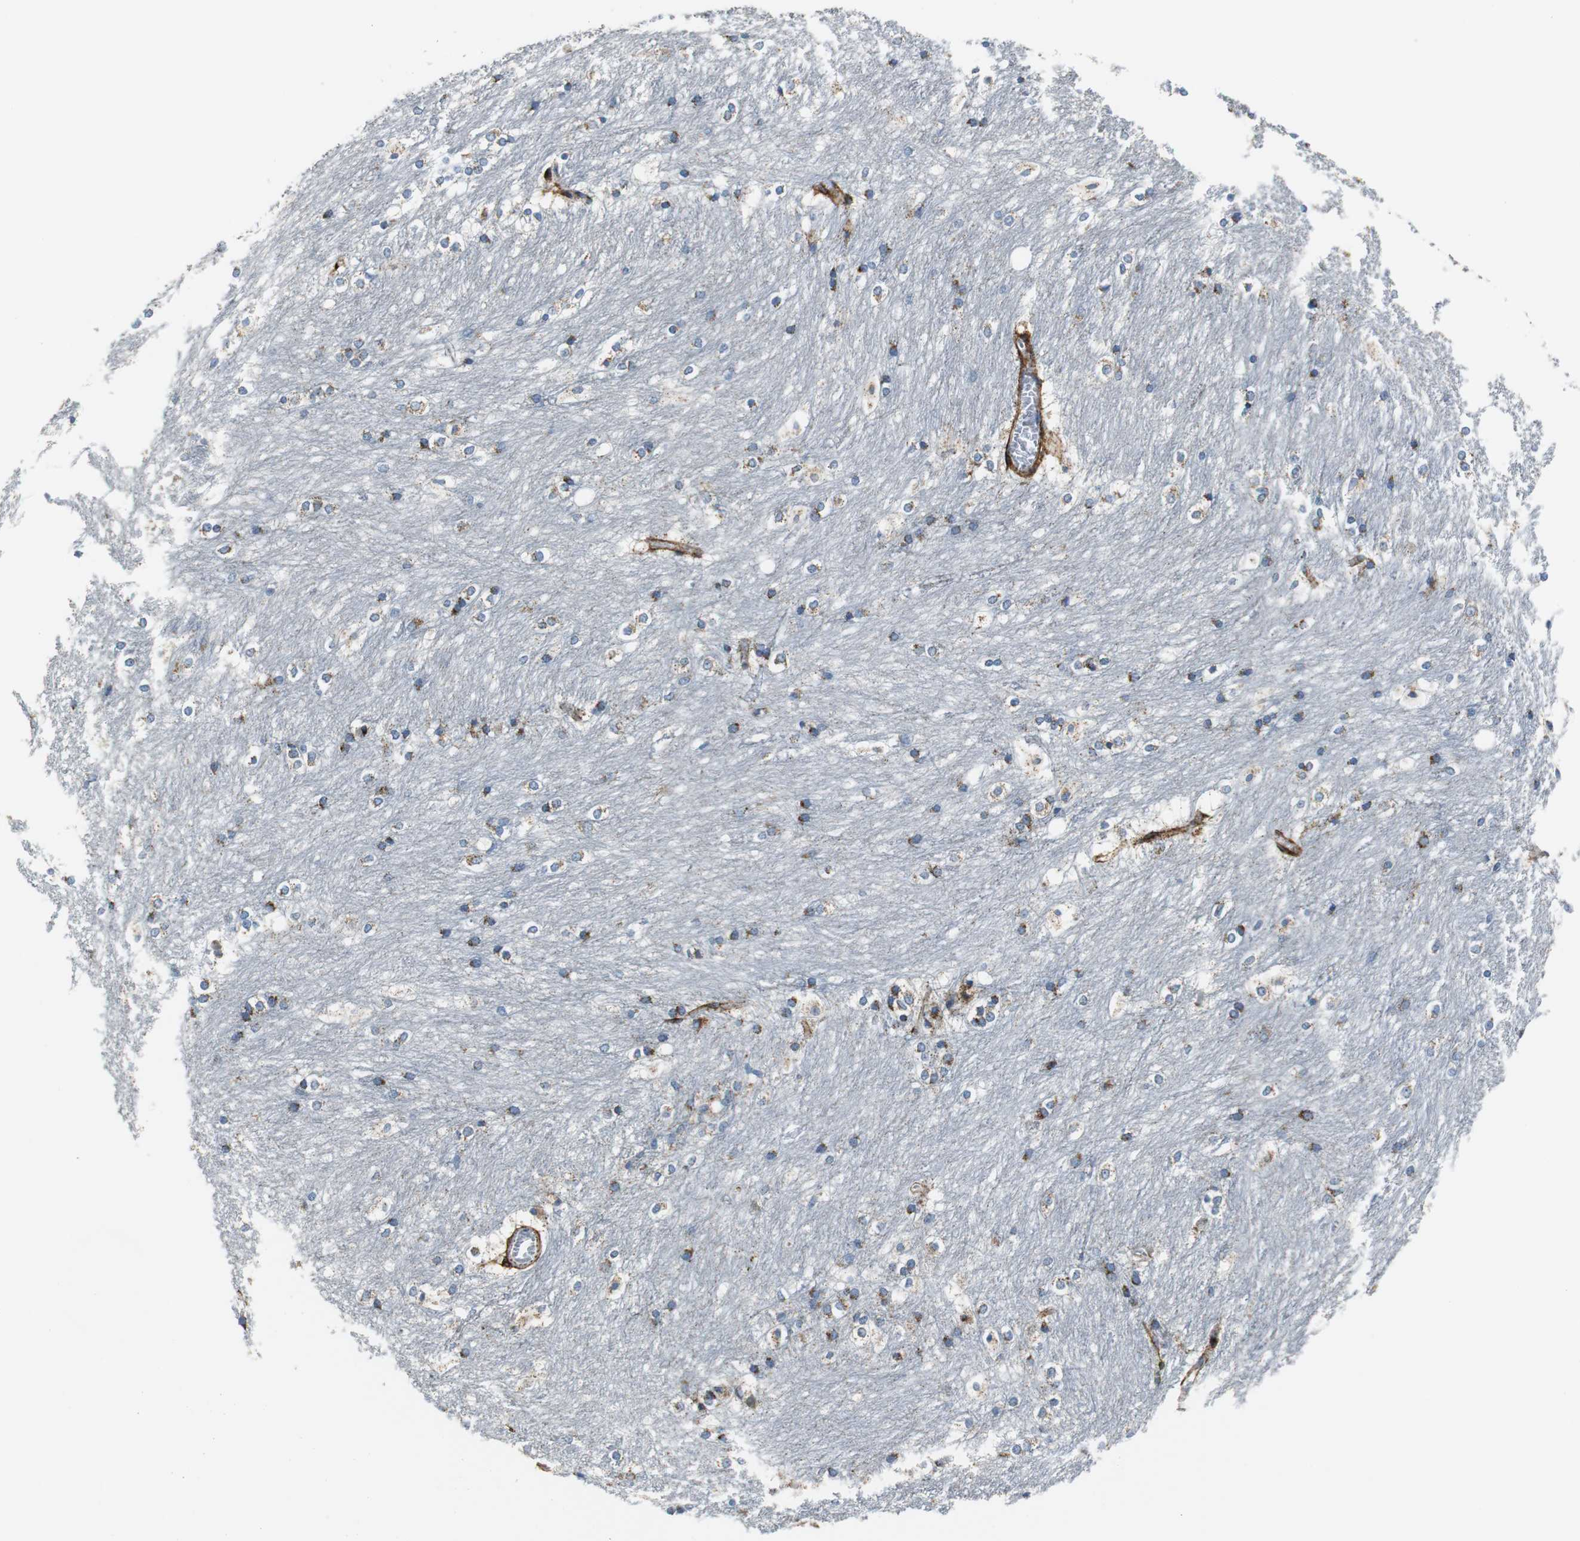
{"staining": {"intensity": "strong", "quantity": "25%-75%", "location": "cytoplasmic/membranous"}, "tissue": "caudate", "cell_type": "Glial cells", "image_type": "normal", "snomed": [{"axis": "morphology", "description": "Normal tissue, NOS"}, {"axis": "topography", "description": "Lateral ventricle wall"}], "caption": "Immunohistochemical staining of normal caudate displays strong cytoplasmic/membranous protein expression in approximately 25%-75% of glial cells. (DAB IHC, brown staining for protein, blue staining for nuclei).", "gene": "C1QTNF7", "patient": {"sex": "female", "age": 19}}